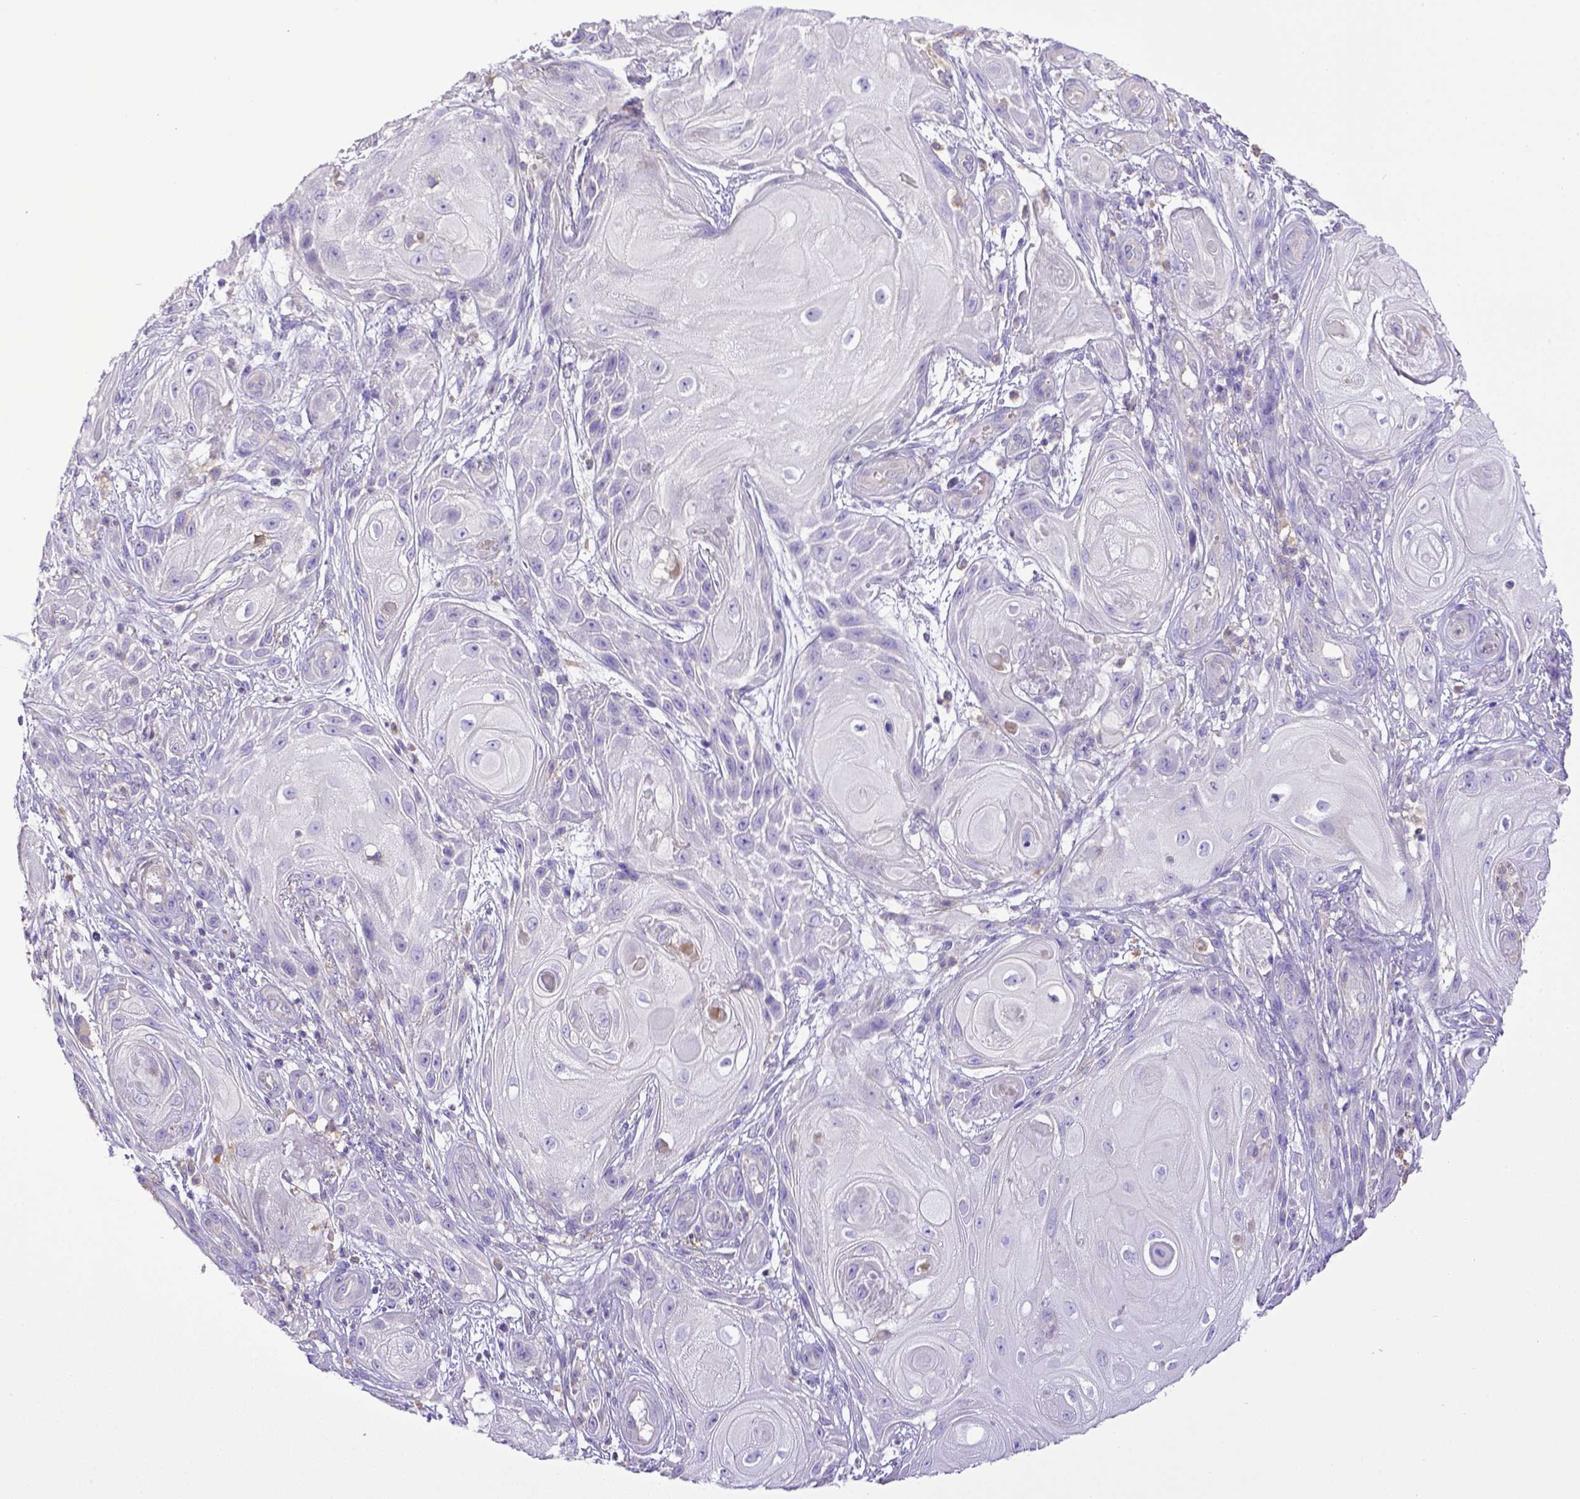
{"staining": {"intensity": "negative", "quantity": "none", "location": "none"}, "tissue": "skin cancer", "cell_type": "Tumor cells", "image_type": "cancer", "snomed": [{"axis": "morphology", "description": "Squamous cell carcinoma, NOS"}, {"axis": "topography", "description": "Skin"}], "caption": "Immunohistochemistry photomicrograph of squamous cell carcinoma (skin) stained for a protein (brown), which reveals no staining in tumor cells. The staining was performed using DAB to visualize the protein expression in brown, while the nuclei were stained in blue with hematoxylin (Magnification: 20x).", "gene": "CD40", "patient": {"sex": "male", "age": 62}}